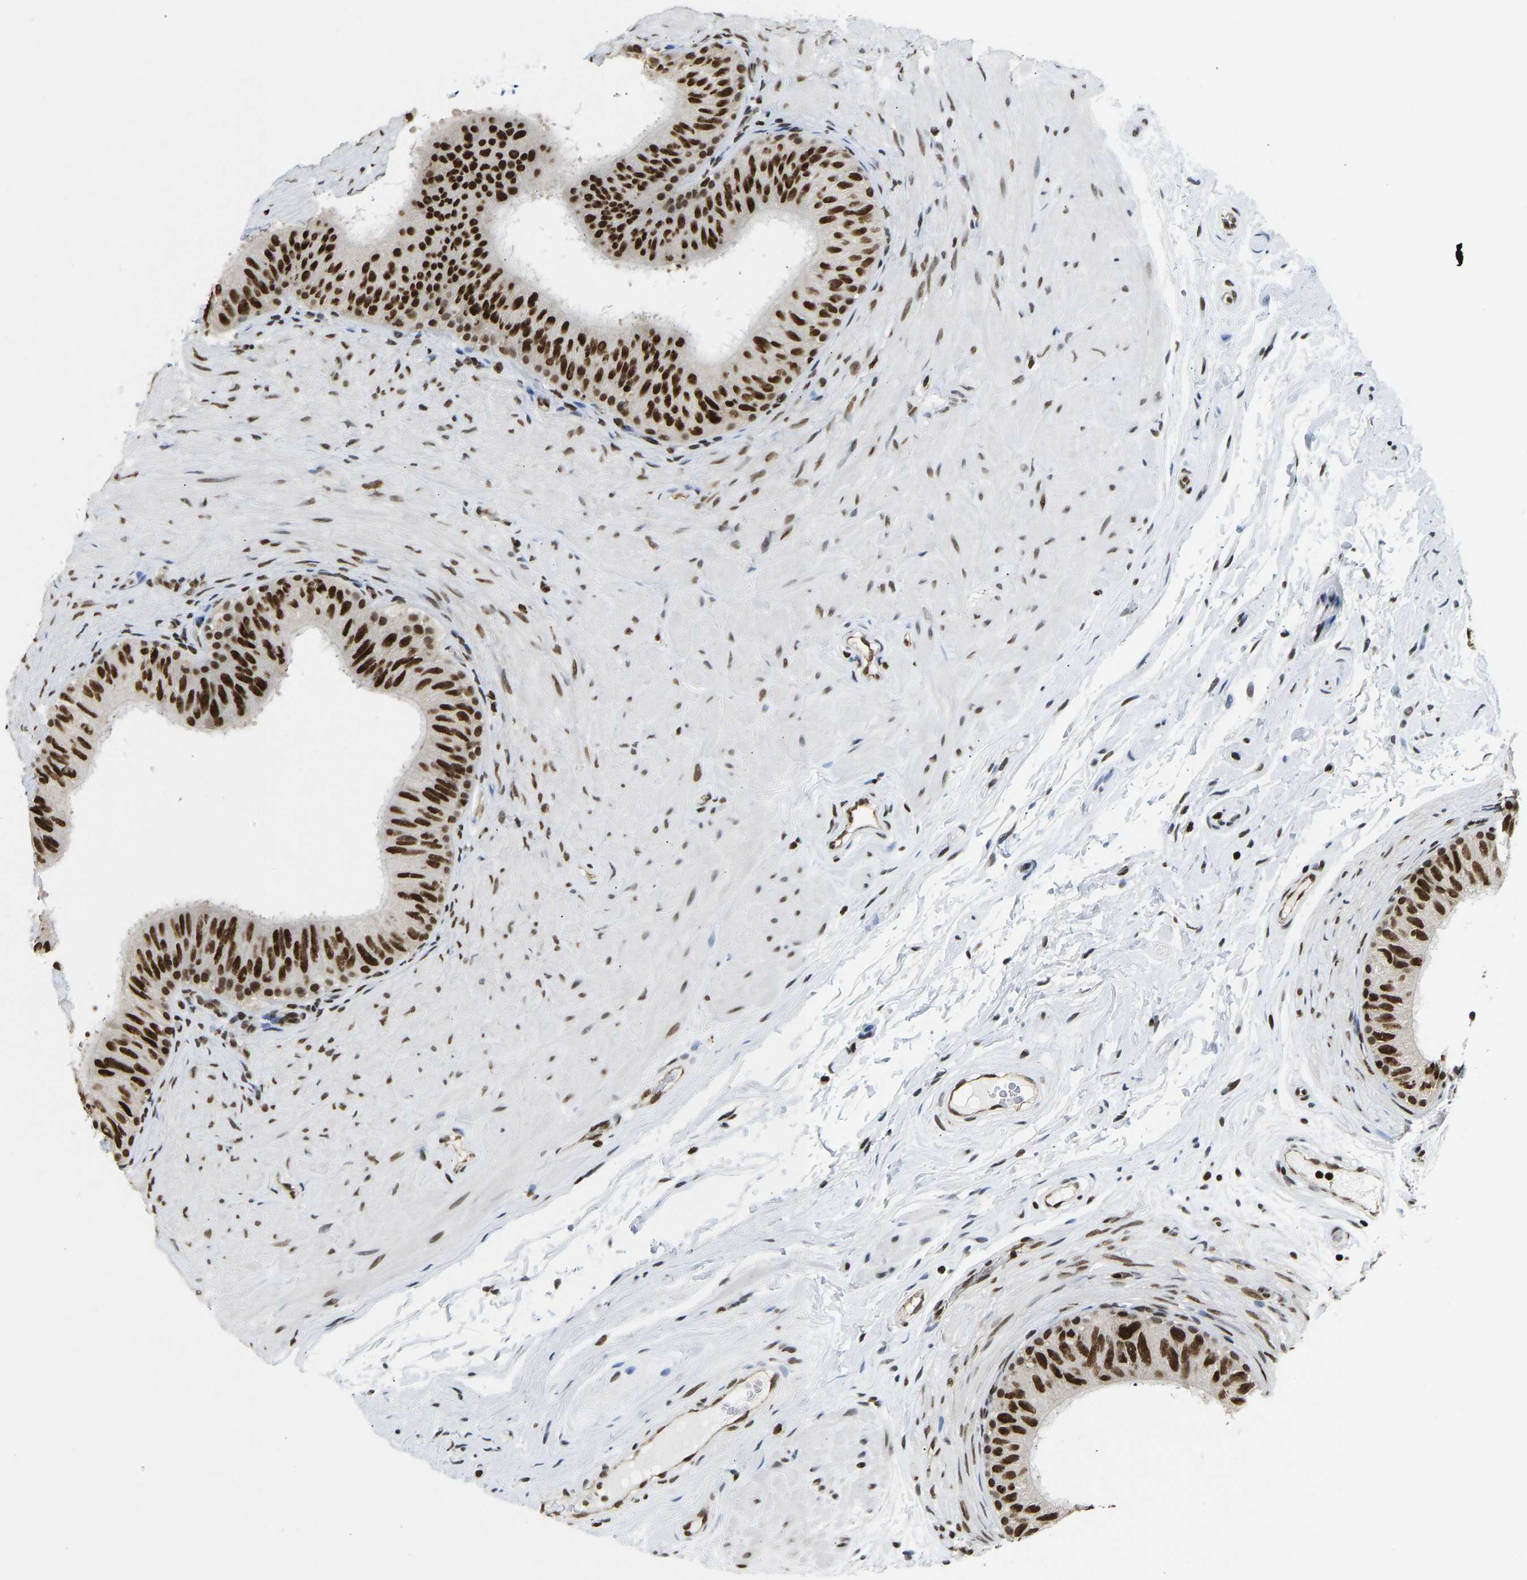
{"staining": {"intensity": "strong", "quantity": ">75%", "location": "nuclear"}, "tissue": "epididymis", "cell_type": "Glandular cells", "image_type": "normal", "snomed": [{"axis": "morphology", "description": "Normal tissue, NOS"}, {"axis": "topography", "description": "Epididymis"}], "caption": "Immunohistochemistry (DAB (3,3'-diaminobenzidine)) staining of benign human epididymis exhibits strong nuclear protein positivity in approximately >75% of glandular cells. (DAB = brown stain, brightfield microscopy at high magnification).", "gene": "ZSCAN20", "patient": {"sex": "male", "age": 34}}